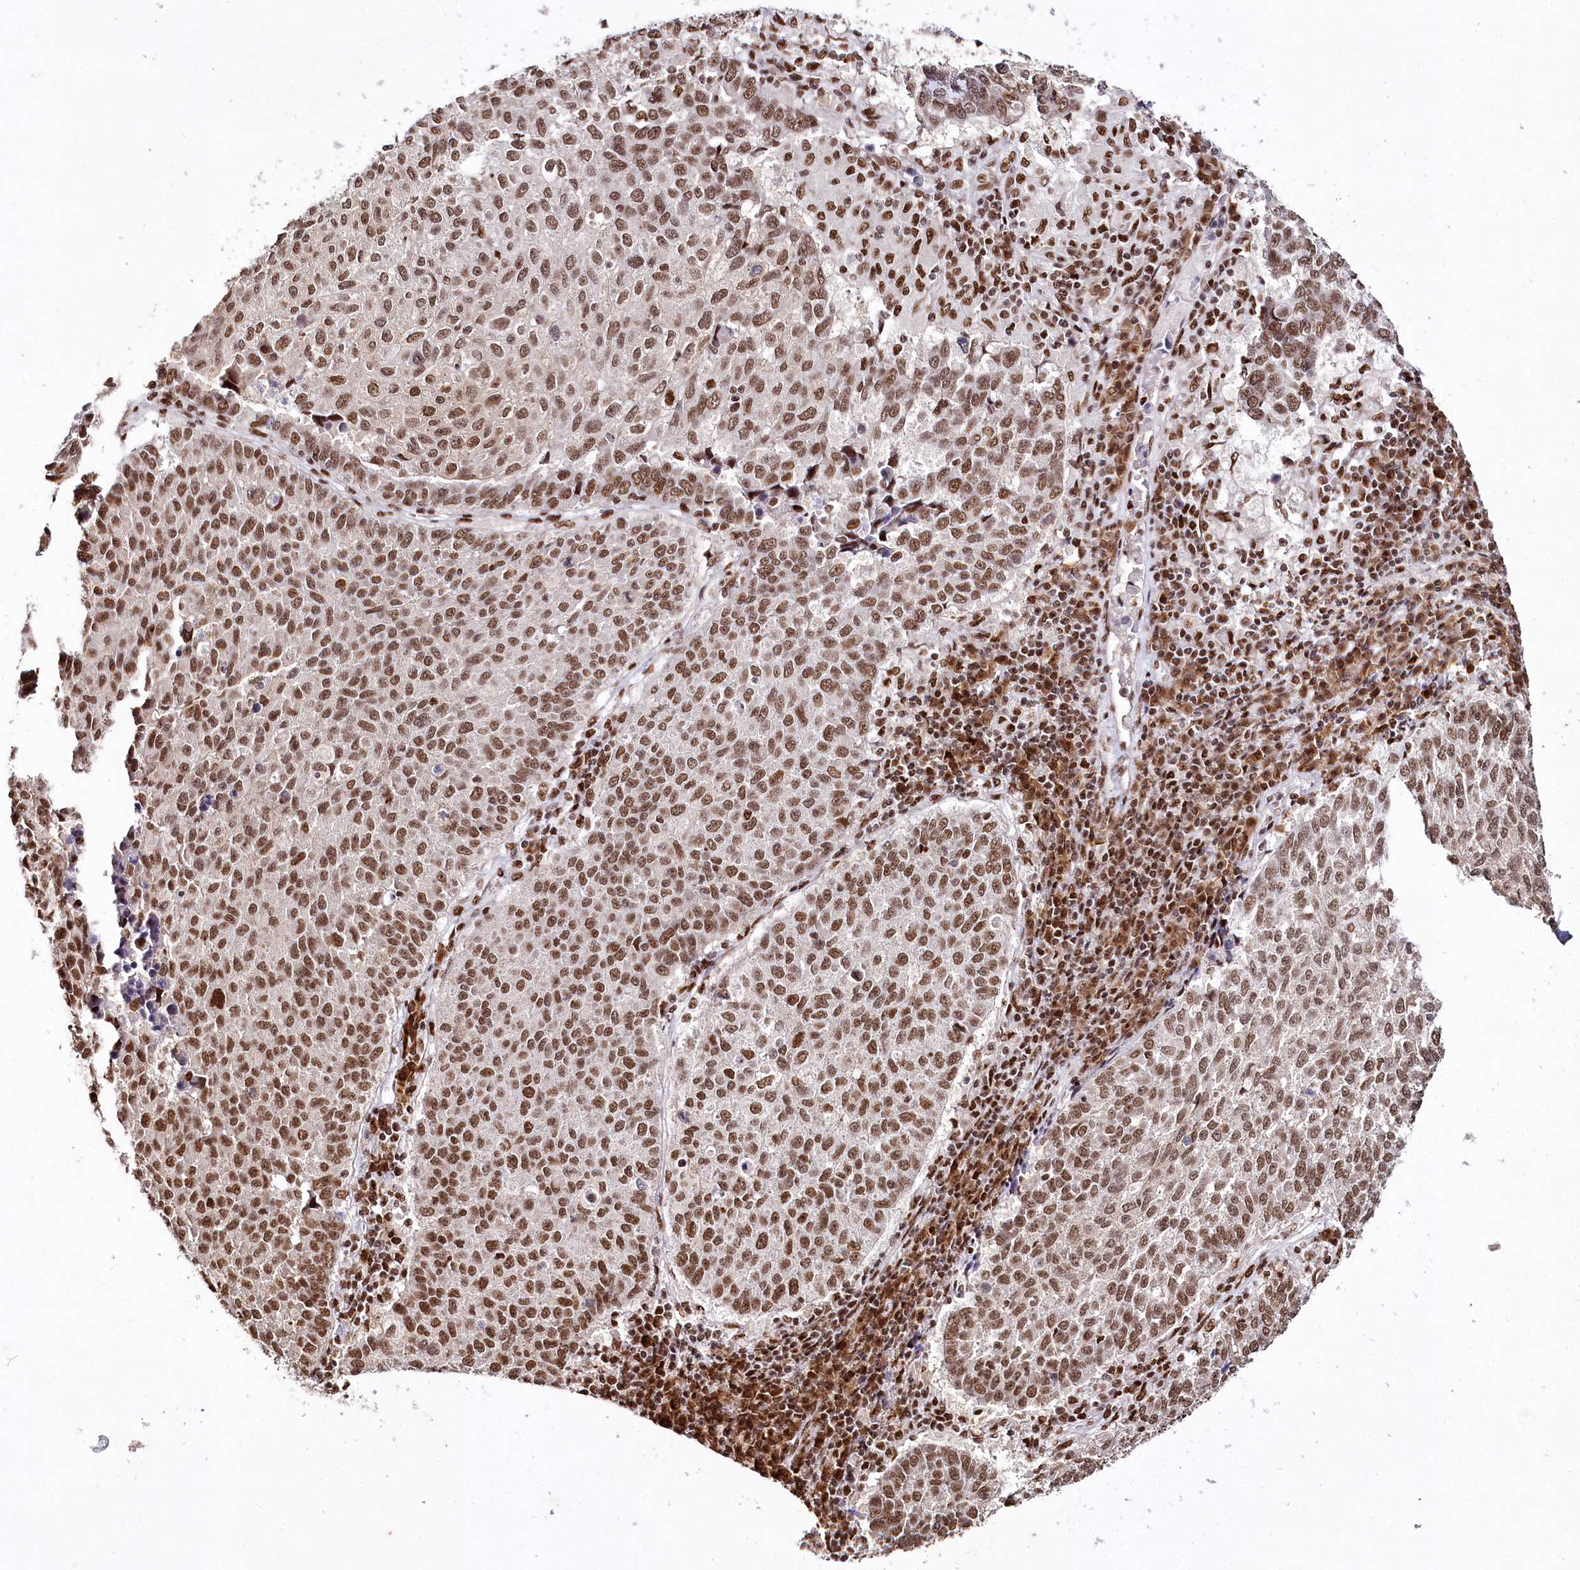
{"staining": {"intensity": "moderate", "quantity": ">75%", "location": "nuclear"}, "tissue": "lung cancer", "cell_type": "Tumor cells", "image_type": "cancer", "snomed": [{"axis": "morphology", "description": "Squamous cell carcinoma, NOS"}, {"axis": "topography", "description": "Lung"}], "caption": "A brown stain labels moderate nuclear staining of a protein in human lung squamous cell carcinoma tumor cells.", "gene": "SMARCE1", "patient": {"sex": "male", "age": 73}}